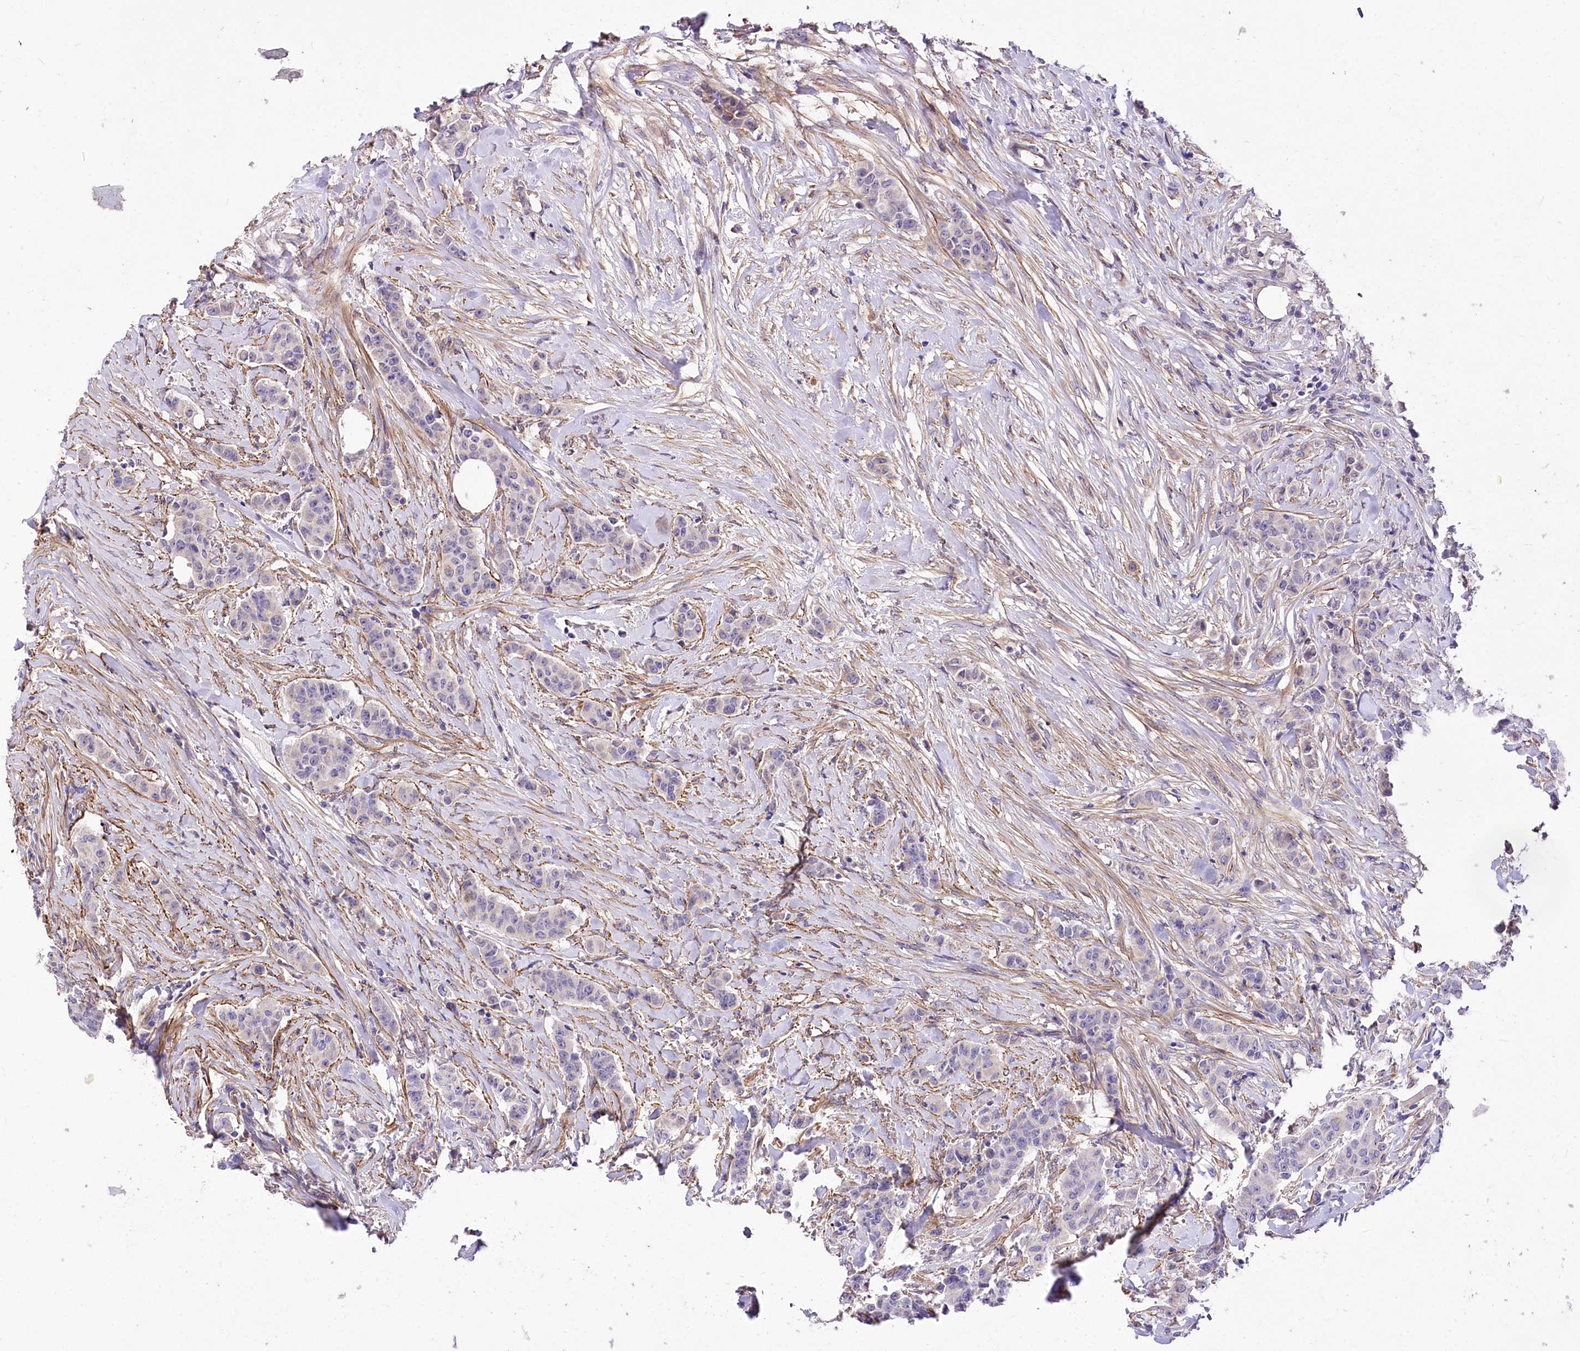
{"staining": {"intensity": "negative", "quantity": "none", "location": "none"}, "tissue": "breast cancer", "cell_type": "Tumor cells", "image_type": "cancer", "snomed": [{"axis": "morphology", "description": "Duct carcinoma"}, {"axis": "topography", "description": "Breast"}], "caption": "IHC of human breast cancer reveals no expression in tumor cells.", "gene": "RDH16", "patient": {"sex": "female", "age": 40}}